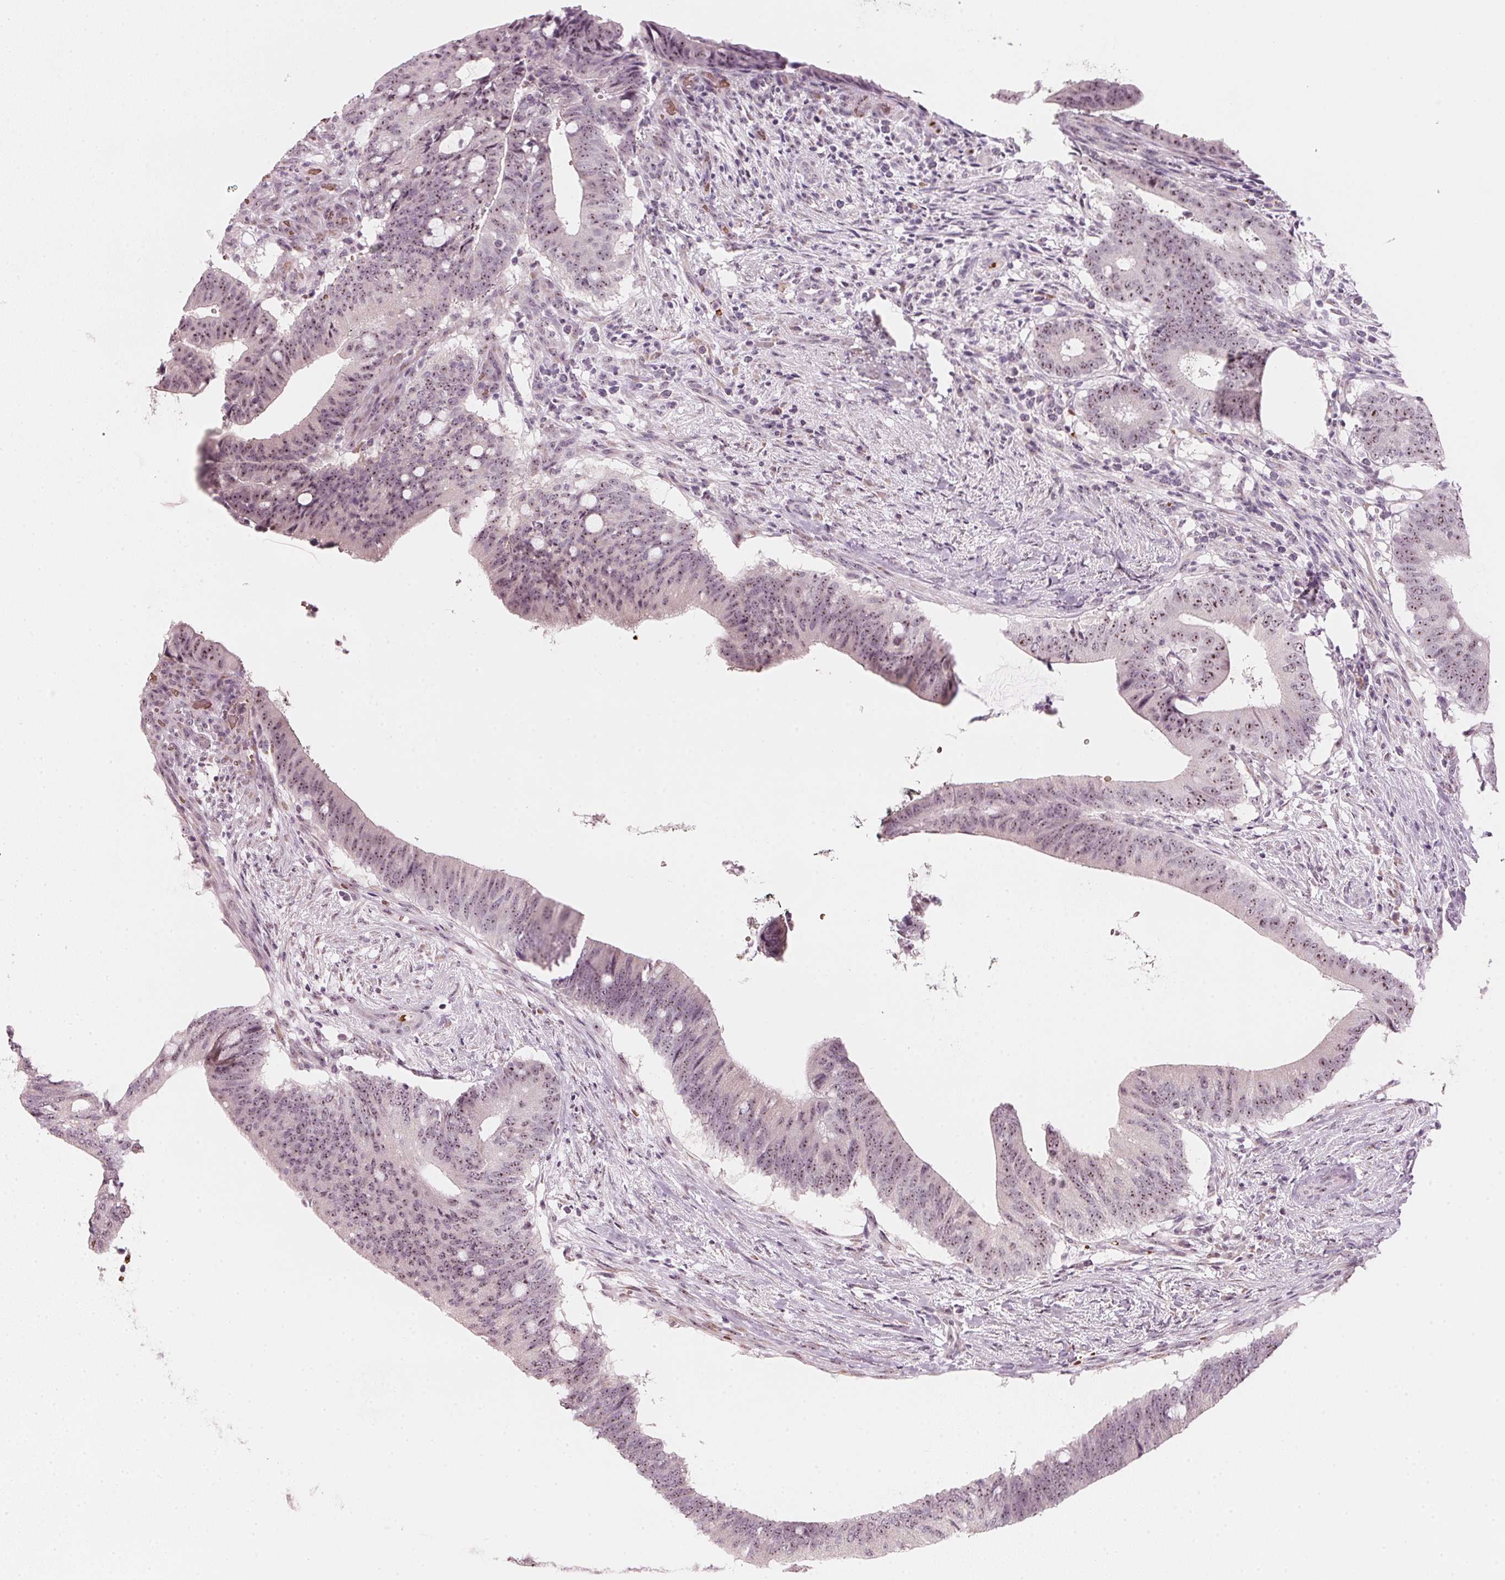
{"staining": {"intensity": "moderate", "quantity": "25%-75%", "location": "nuclear"}, "tissue": "colorectal cancer", "cell_type": "Tumor cells", "image_type": "cancer", "snomed": [{"axis": "morphology", "description": "Adenocarcinoma, NOS"}, {"axis": "topography", "description": "Colon"}], "caption": "DAB immunohistochemical staining of human colorectal cancer demonstrates moderate nuclear protein expression in about 25%-75% of tumor cells. Using DAB (brown) and hematoxylin (blue) stains, captured at high magnification using brightfield microscopy.", "gene": "DNTTIP2", "patient": {"sex": "female", "age": 43}}